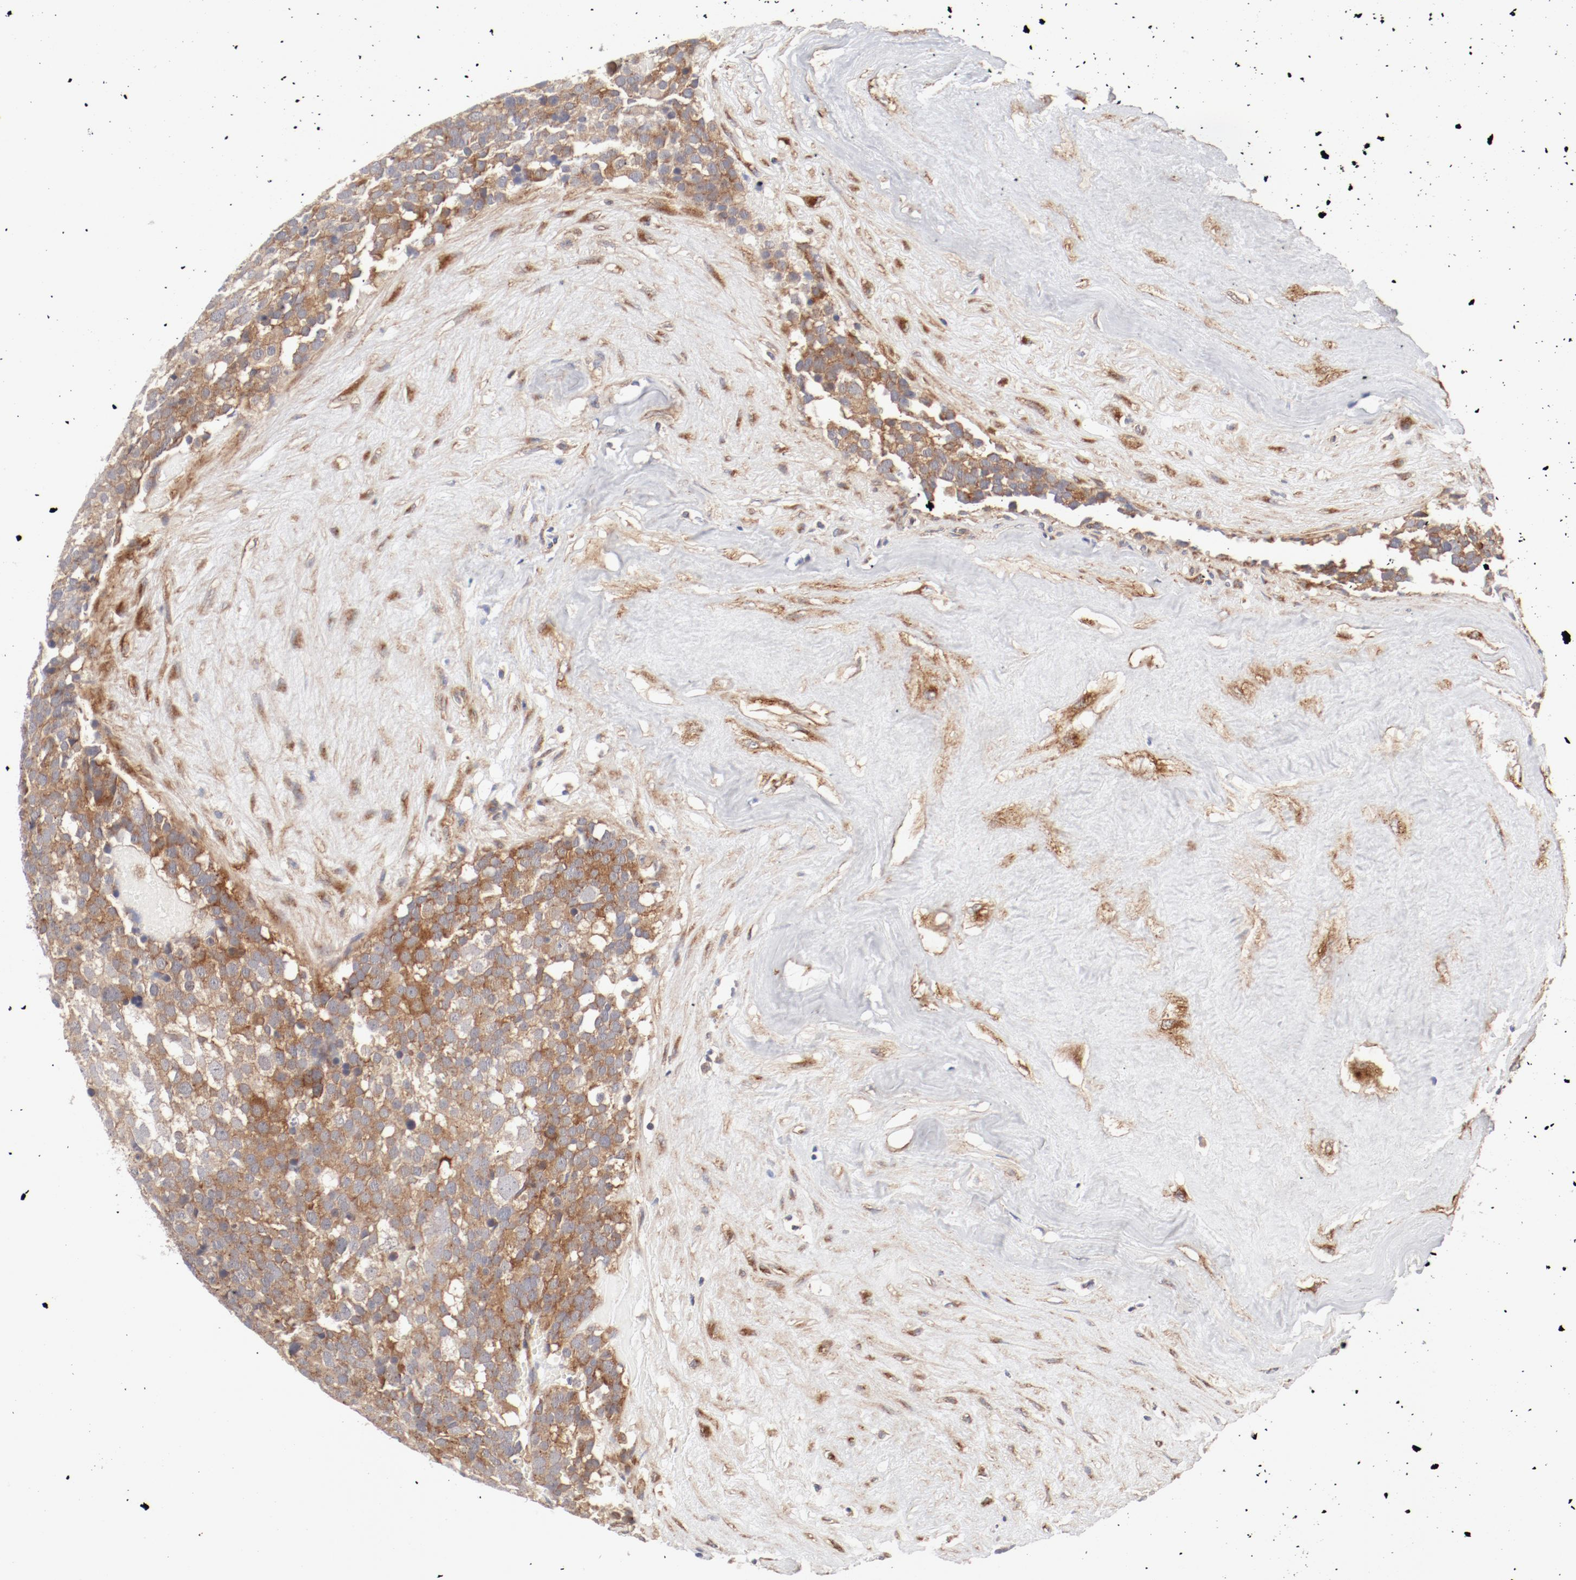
{"staining": {"intensity": "moderate", "quantity": ">75%", "location": "cytoplasmic/membranous"}, "tissue": "testis cancer", "cell_type": "Tumor cells", "image_type": "cancer", "snomed": [{"axis": "morphology", "description": "Seminoma, NOS"}, {"axis": "topography", "description": "Testis"}], "caption": "This histopathology image displays immunohistochemistry (IHC) staining of human seminoma (testis), with medium moderate cytoplasmic/membranous expression in about >75% of tumor cells.", "gene": "AP2A1", "patient": {"sex": "male", "age": 71}}